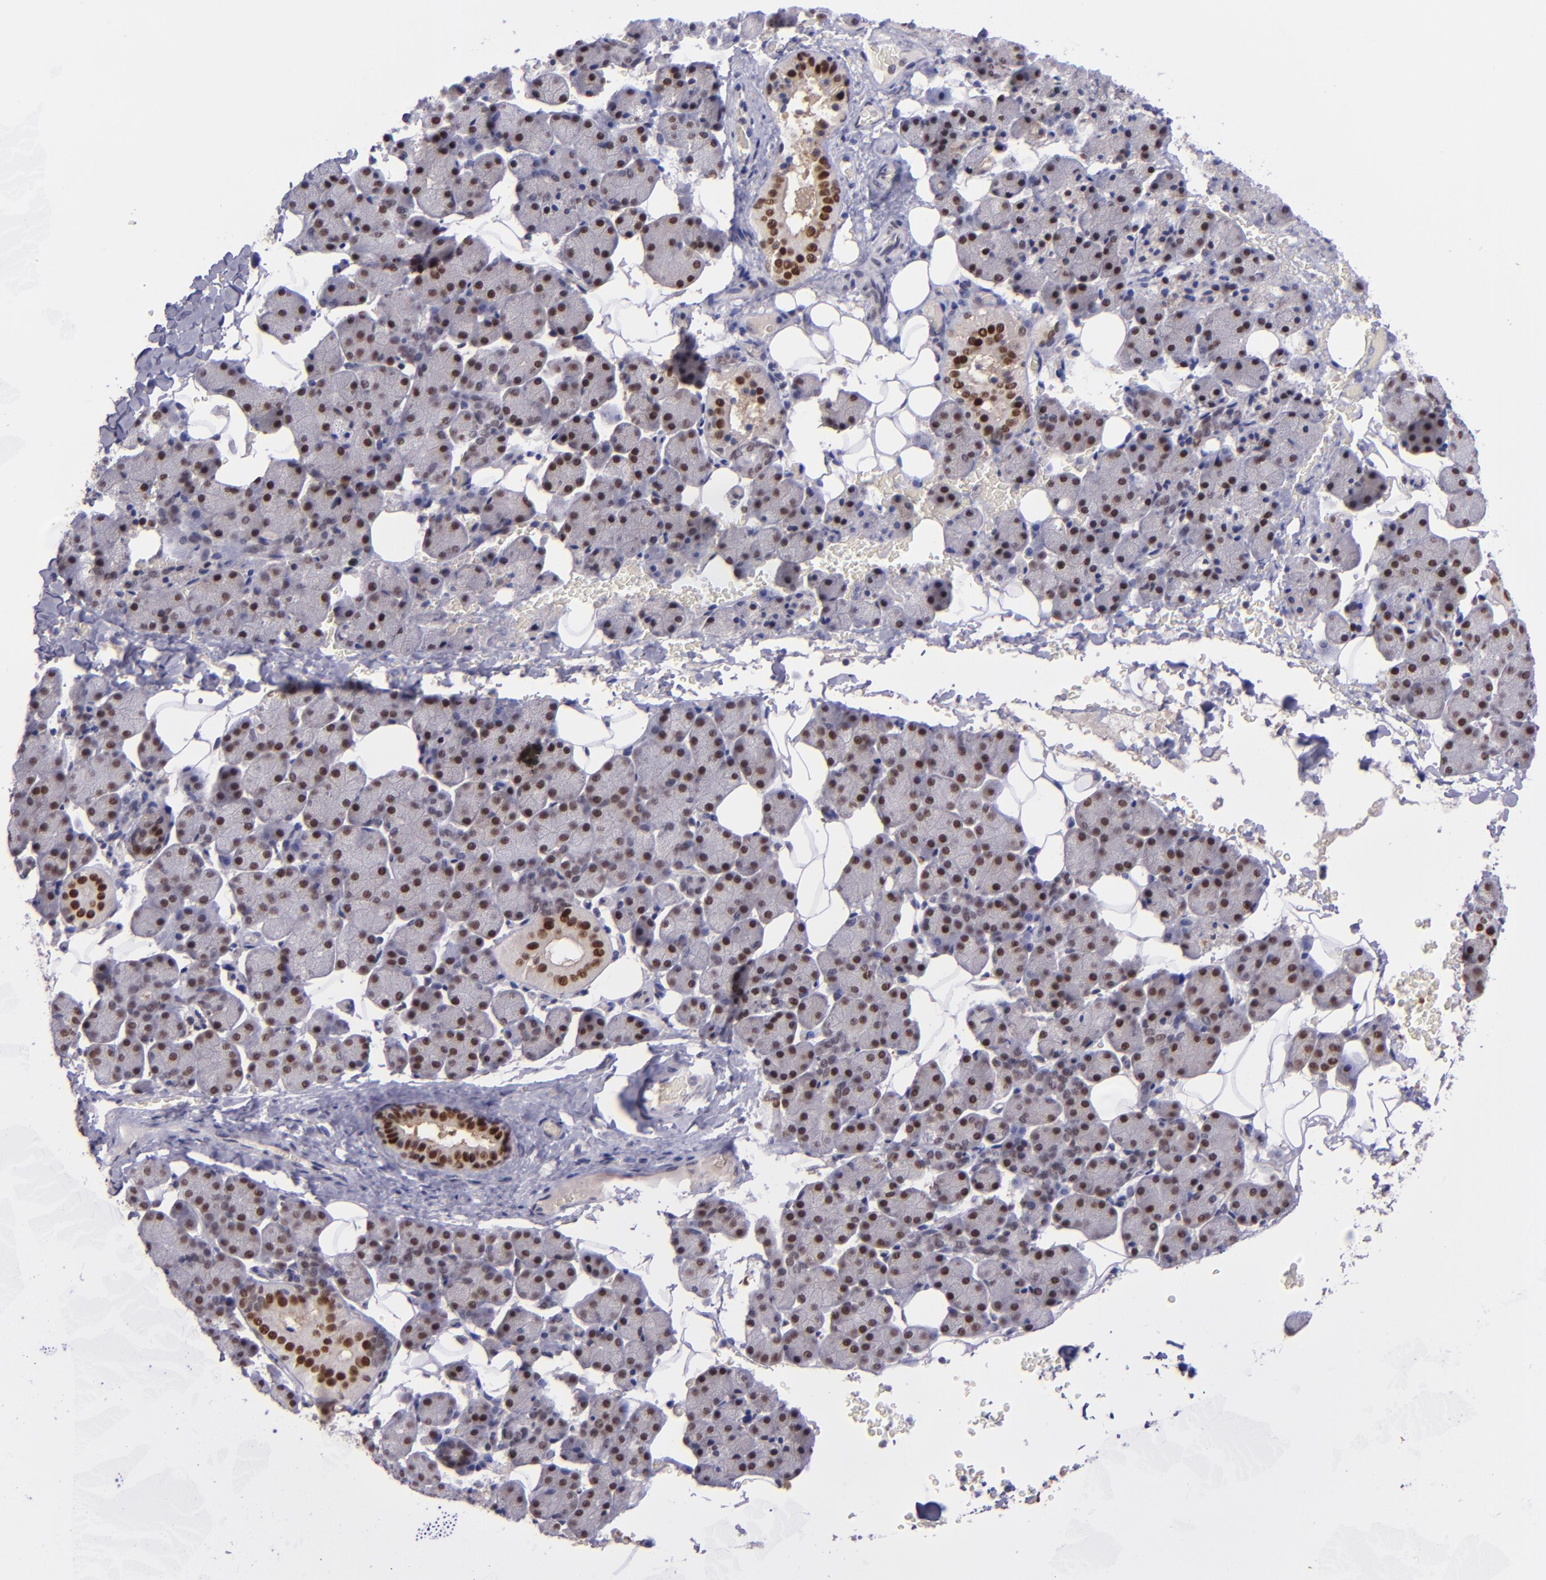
{"staining": {"intensity": "moderate", "quantity": ">75%", "location": "nuclear"}, "tissue": "salivary gland", "cell_type": "Glandular cells", "image_type": "normal", "snomed": [{"axis": "morphology", "description": "Normal tissue, NOS"}, {"axis": "topography", "description": "Lymph node"}, {"axis": "topography", "description": "Salivary gland"}], "caption": "Immunohistochemical staining of unremarkable human salivary gland displays medium levels of moderate nuclear positivity in about >75% of glandular cells.", "gene": "BAG1", "patient": {"sex": "male", "age": 8}}